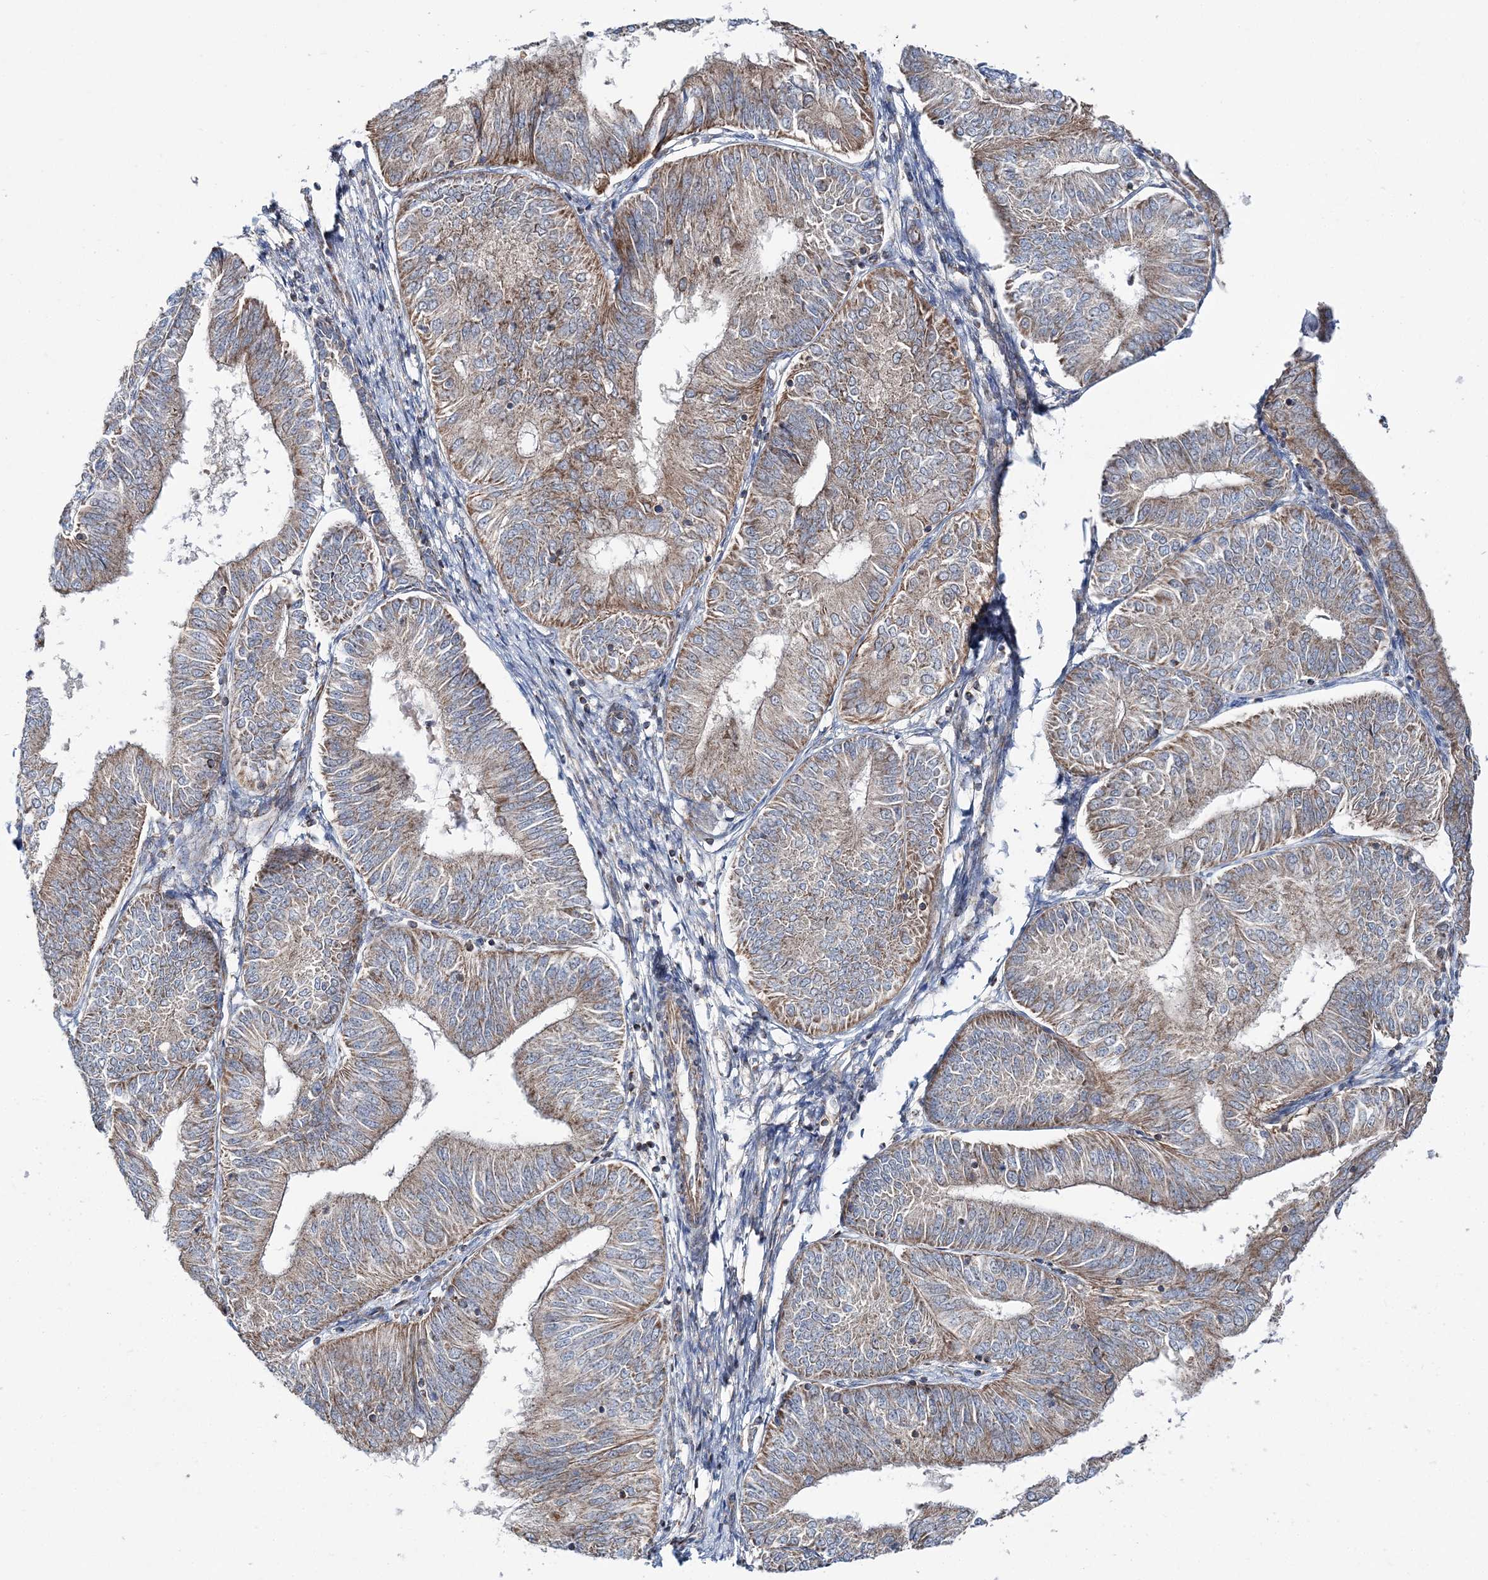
{"staining": {"intensity": "moderate", "quantity": ">75%", "location": "cytoplasmic/membranous"}, "tissue": "endometrial cancer", "cell_type": "Tumor cells", "image_type": "cancer", "snomed": [{"axis": "morphology", "description": "Adenocarcinoma, NOS"}, {"axis": "topography", "description": "Endometrium"}], "caption": "Human endometrial cancer (adenocarcinoma) stained with a brown dye demonstrates moderate cytoplasmic/membranous positive staining in about >75% of tumor cells.", "gene": "OPA1", "patient": {"sex": "female", "age": 58}}